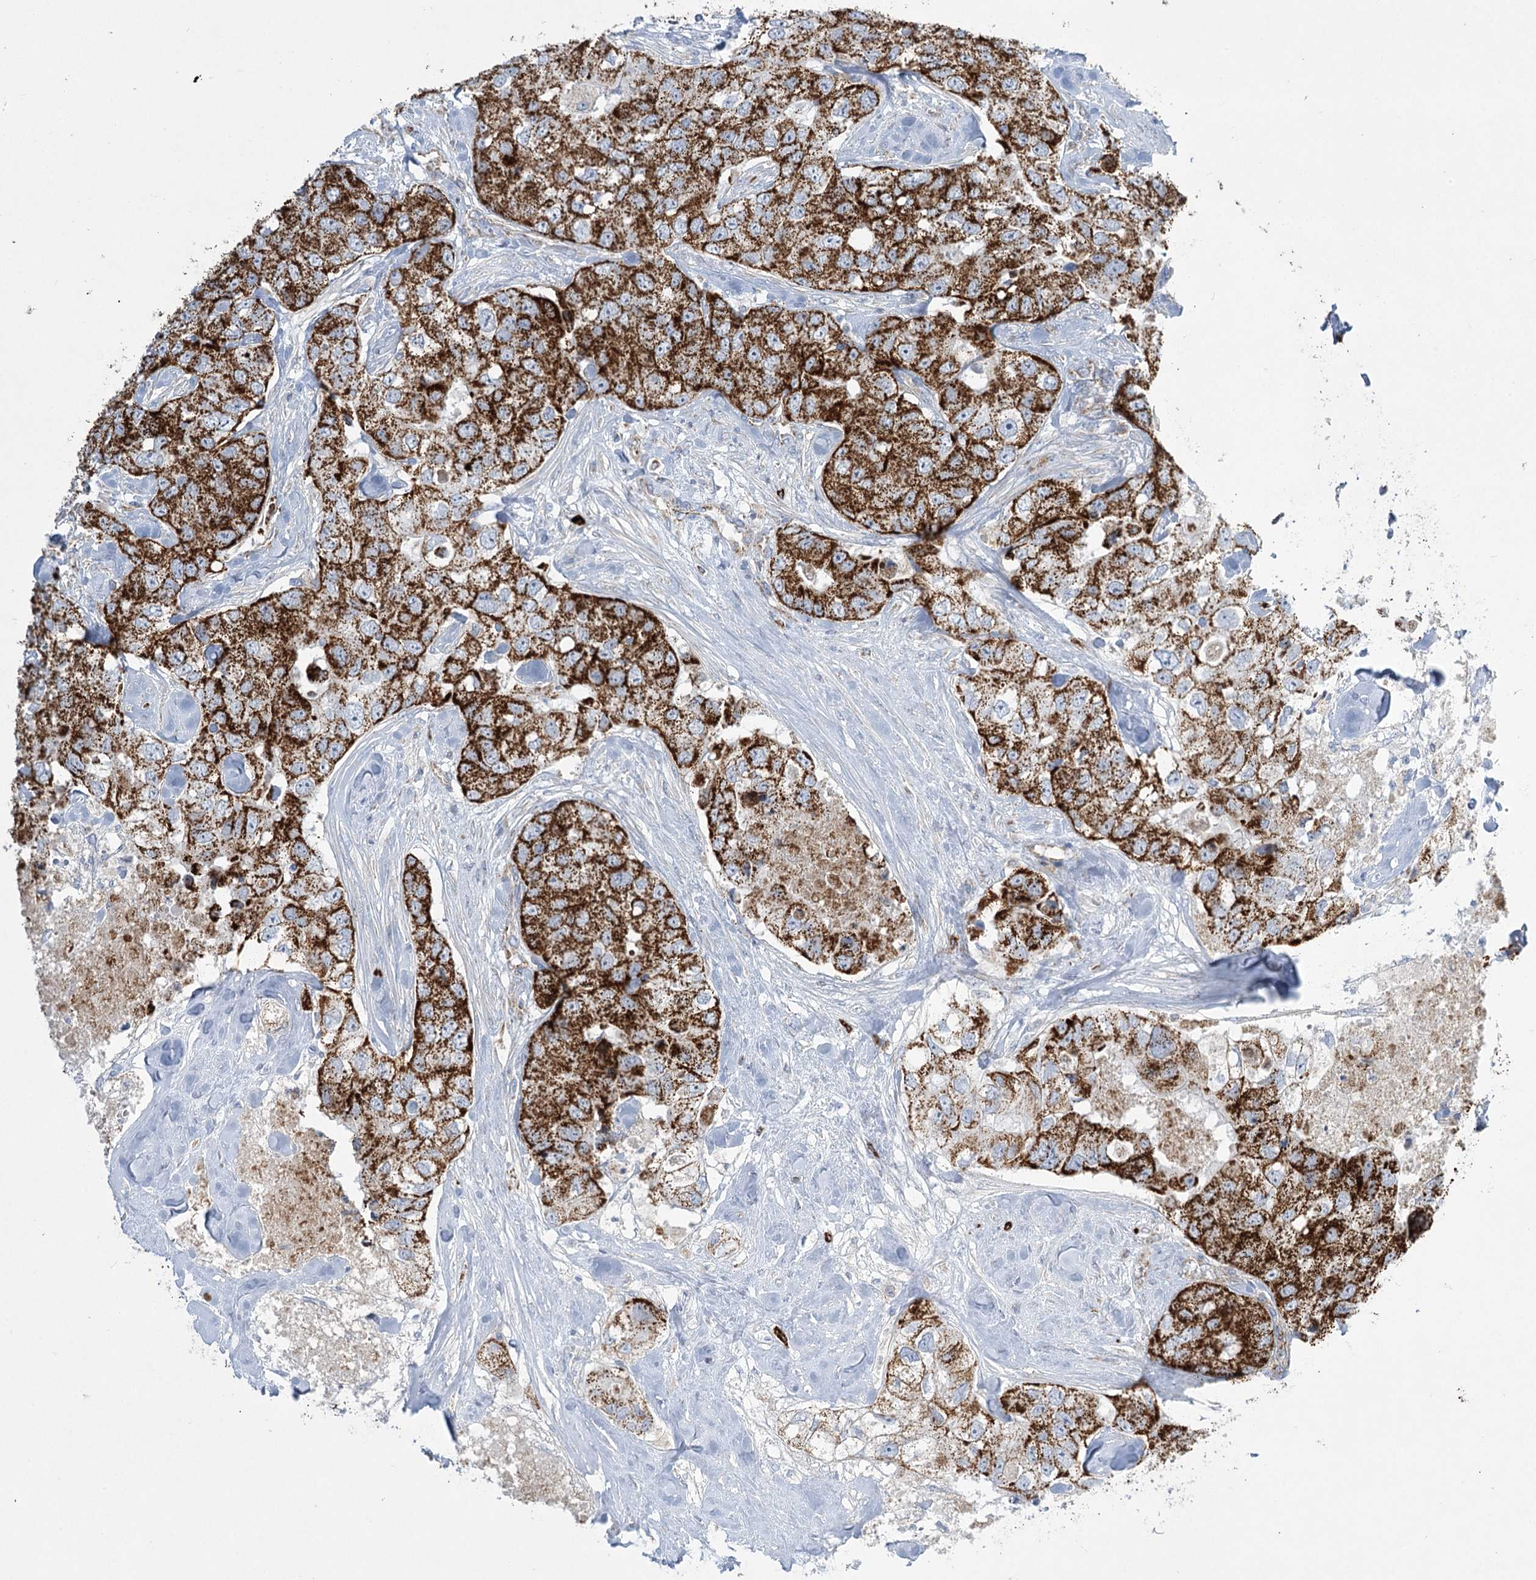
{"staining": {"intensity": "strong", "quantity": ">75%", "location": "cytoplasmic/membranous"}, "tissue": "breast cancer", "cell_type": "Tumor cells", "image_type": "cancer", "snomed": [{"axis": "morphology", "description": "Duct carcinoma"}, {"axis": "topography", "description": "Breast"}], "caption": "Brown immunohistochemical staining in human infiltrating ductal carcinoma (breast) displays strong cytoplasmic/membranous staining in approximately >75% of tumor cells. (Stains: DAB (3,3'-diaminobenzidine) in brown, nuclei in blue, Microscopy: brightfield microscopy at high magnification).", "gene": "DHTKD1", "patient": {"sex": "female", "age": 62}}